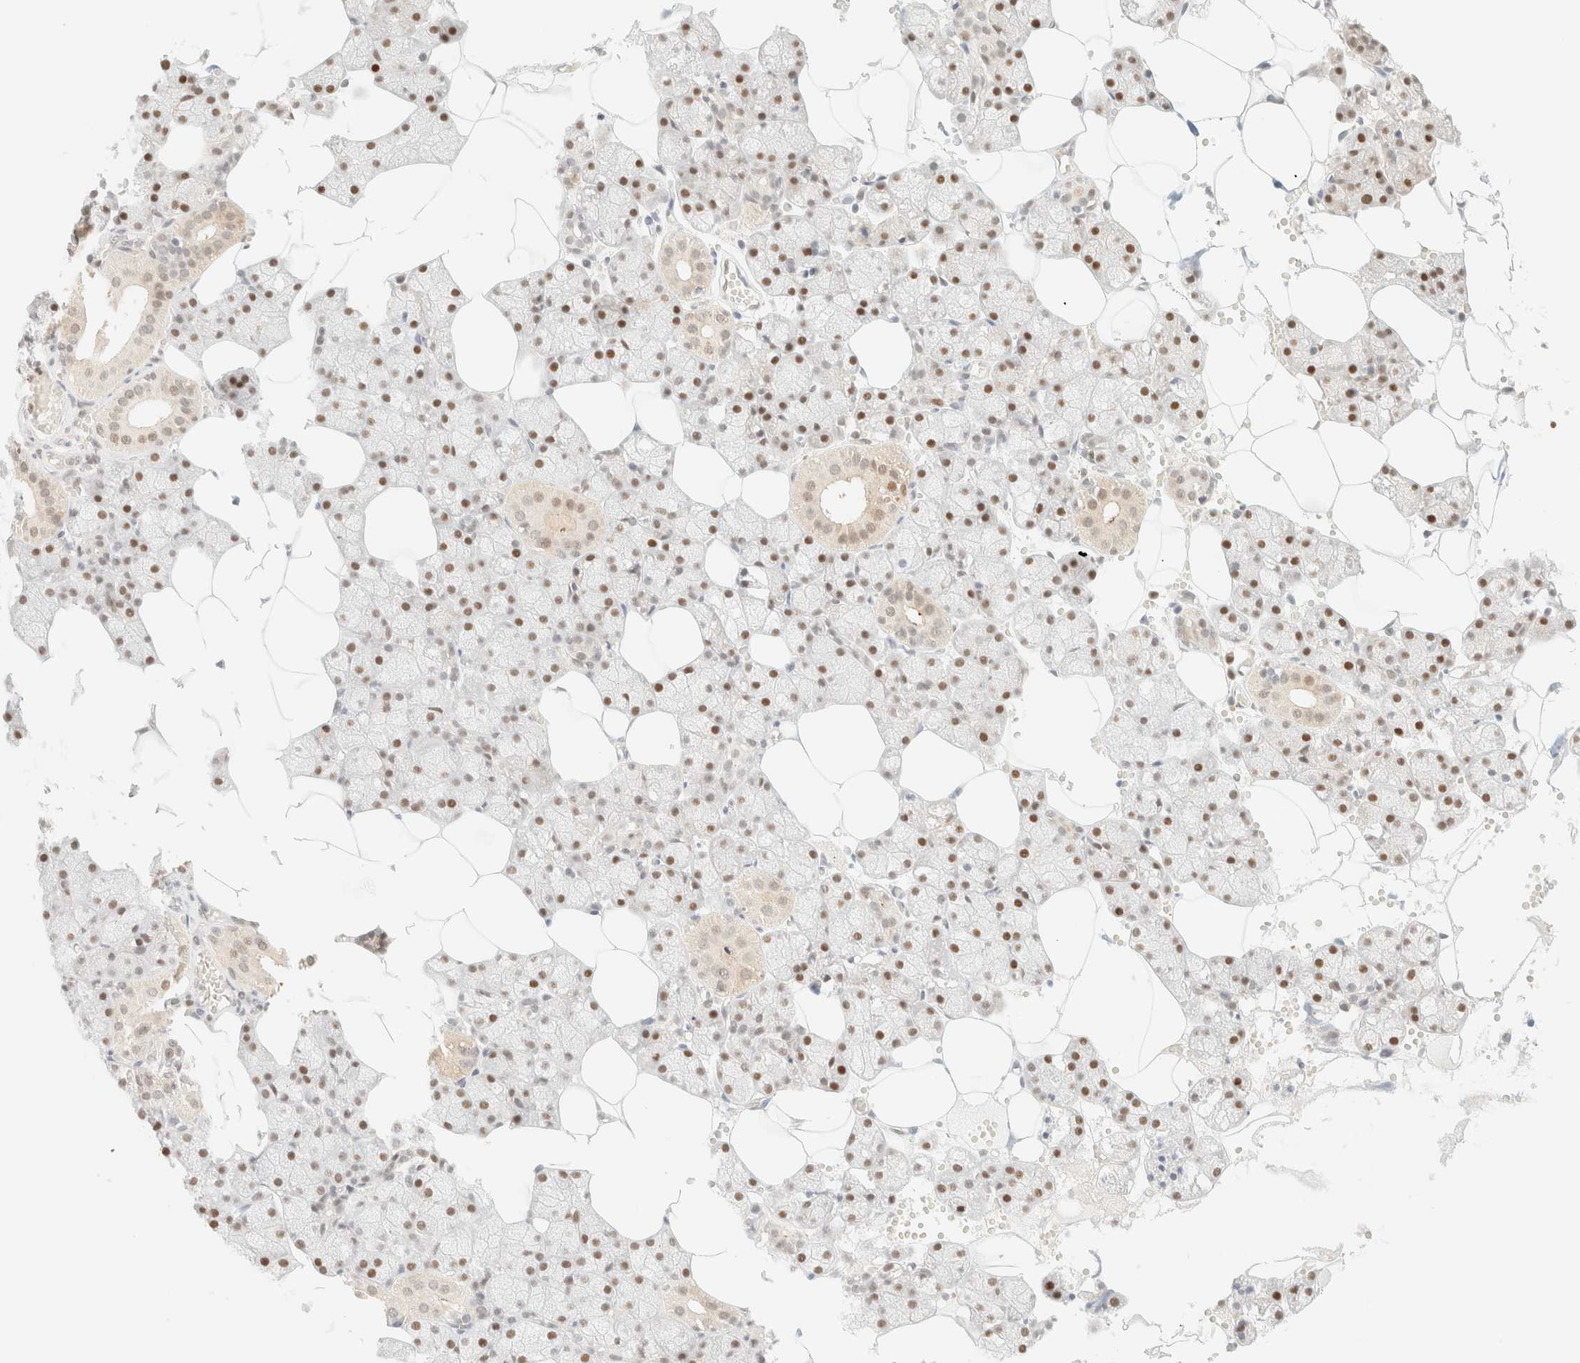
{"staining": {"intensity": "moderate", "quantity": ">75%", "location": "nuclear"}, "tissue": "salivary gland", "cell_type": "Glandular cells", "image_type": "normal", "snomed": [{"axis": "morphology", "description": "Normal tissue, NOS"}, {"axis": "topography", "description": "Salivary gland"}], "caption": "Immunohistochemical staining of normal human salivary gland demonstrates medium levels of moderate nuclear expression in about >75% of glandular cells. (Brightfield microscopy of DAB IHC at high magnification).", "gene": "TSR1", "patient": {"sex": "male", "age": 62}}